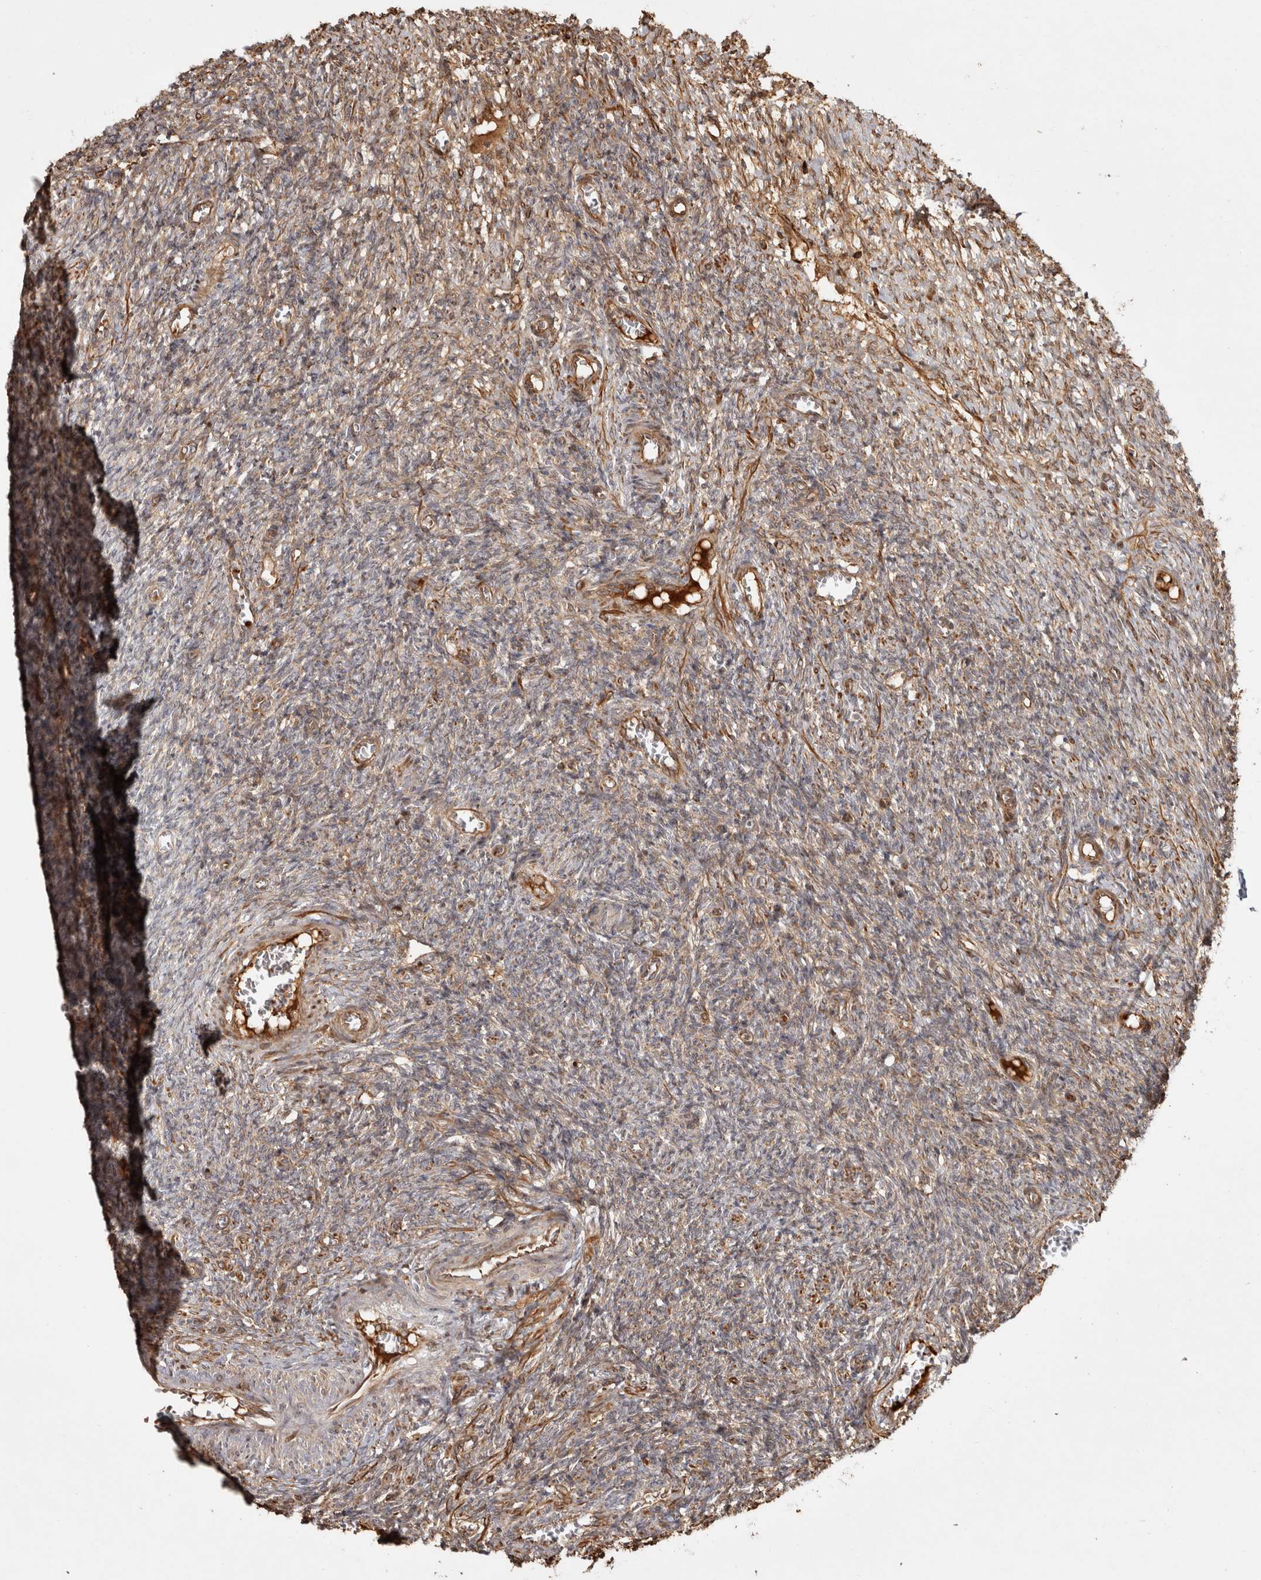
{"staining": {"intensity": "strong", "quantity": ">75%", "location": "cytoplasmic/membranous"}, "tissue": "ovary", "cell_type": "Follicle cells", "image_type": "normal", "snomed": [{"axis": "morphology", "description": "Normal tissue, NOS"}, {"axis": "topography", "description": "Ovary"}], "caption": "The photomicrograph displays staining of normal ovary, revealing strong cytoplasmic/membranous protein positivity (brown color) within follicle cells.", "gene": "CAMSAP2", "patient": {"sex": "female", "age": 27}}